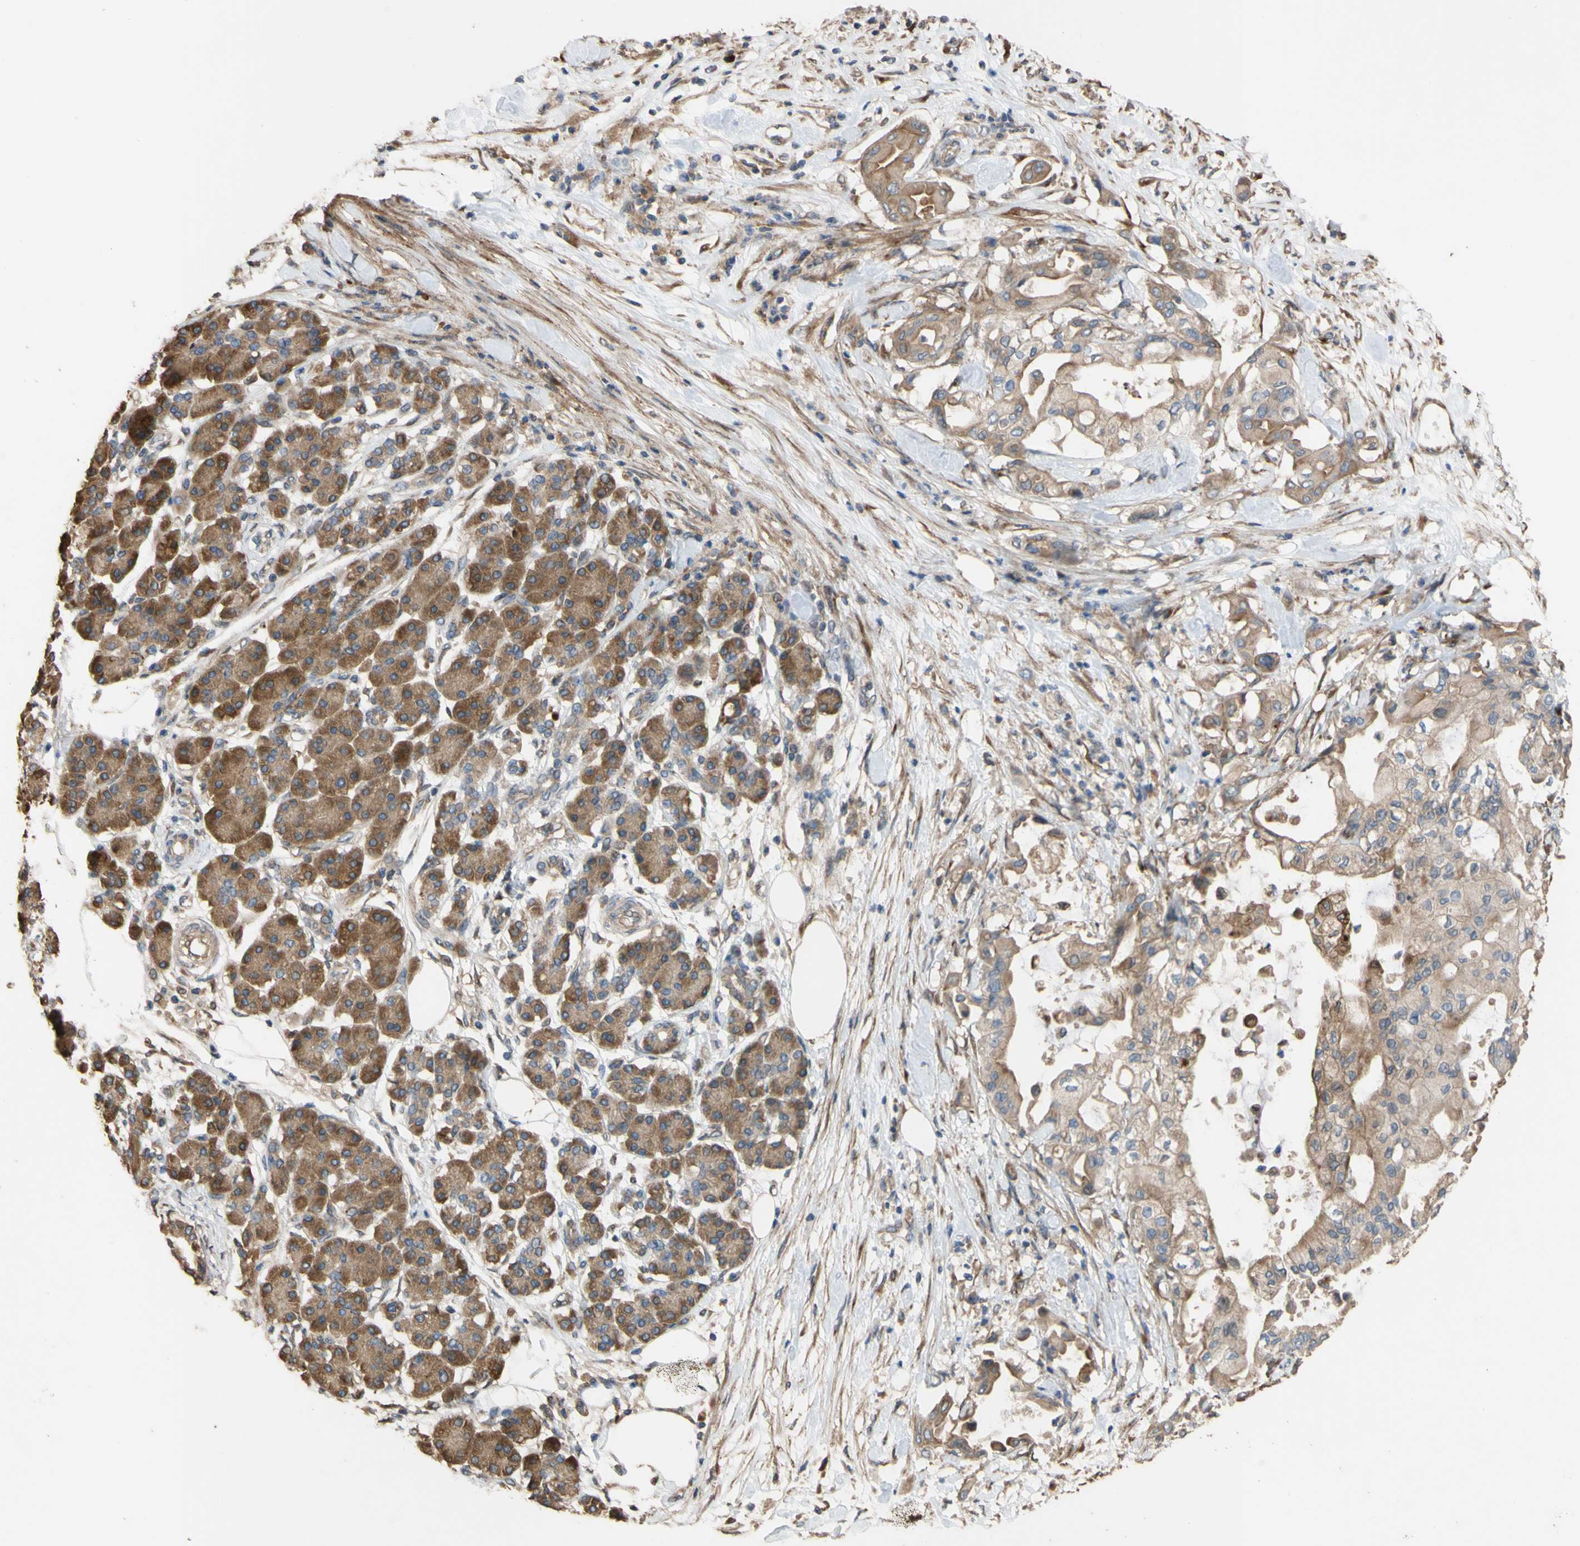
{"staining": {"intensity": "weak", "quantity": ">75%", "location": "cytoplasmic/membranous"}, "tissue": "pancreatic cancer", "cell_type": "Tumor cells", "image_type": "cancer", "snomed": [{"axis": "morphology", "description": "Adenocarcinoma, NOS"}, {"axis": "morphology", "description": "Adenocarcinoma, metastatic, NOS"}, {"axis": "topography", "description": "Lymph node"}, {"axis": "topography", "description": "Pancreas"}, {"axis": "topography", "description": "Duodenum"}], "caption": "Metastatic adenocarcinoma (pancreatic) stained with a brown dye reveals weak cytoplasmic/membranous positive staining in approximately >75% of tumor cells.", "gene": "NECTIN3", "patient": {"sex": "female", "age": 64}}